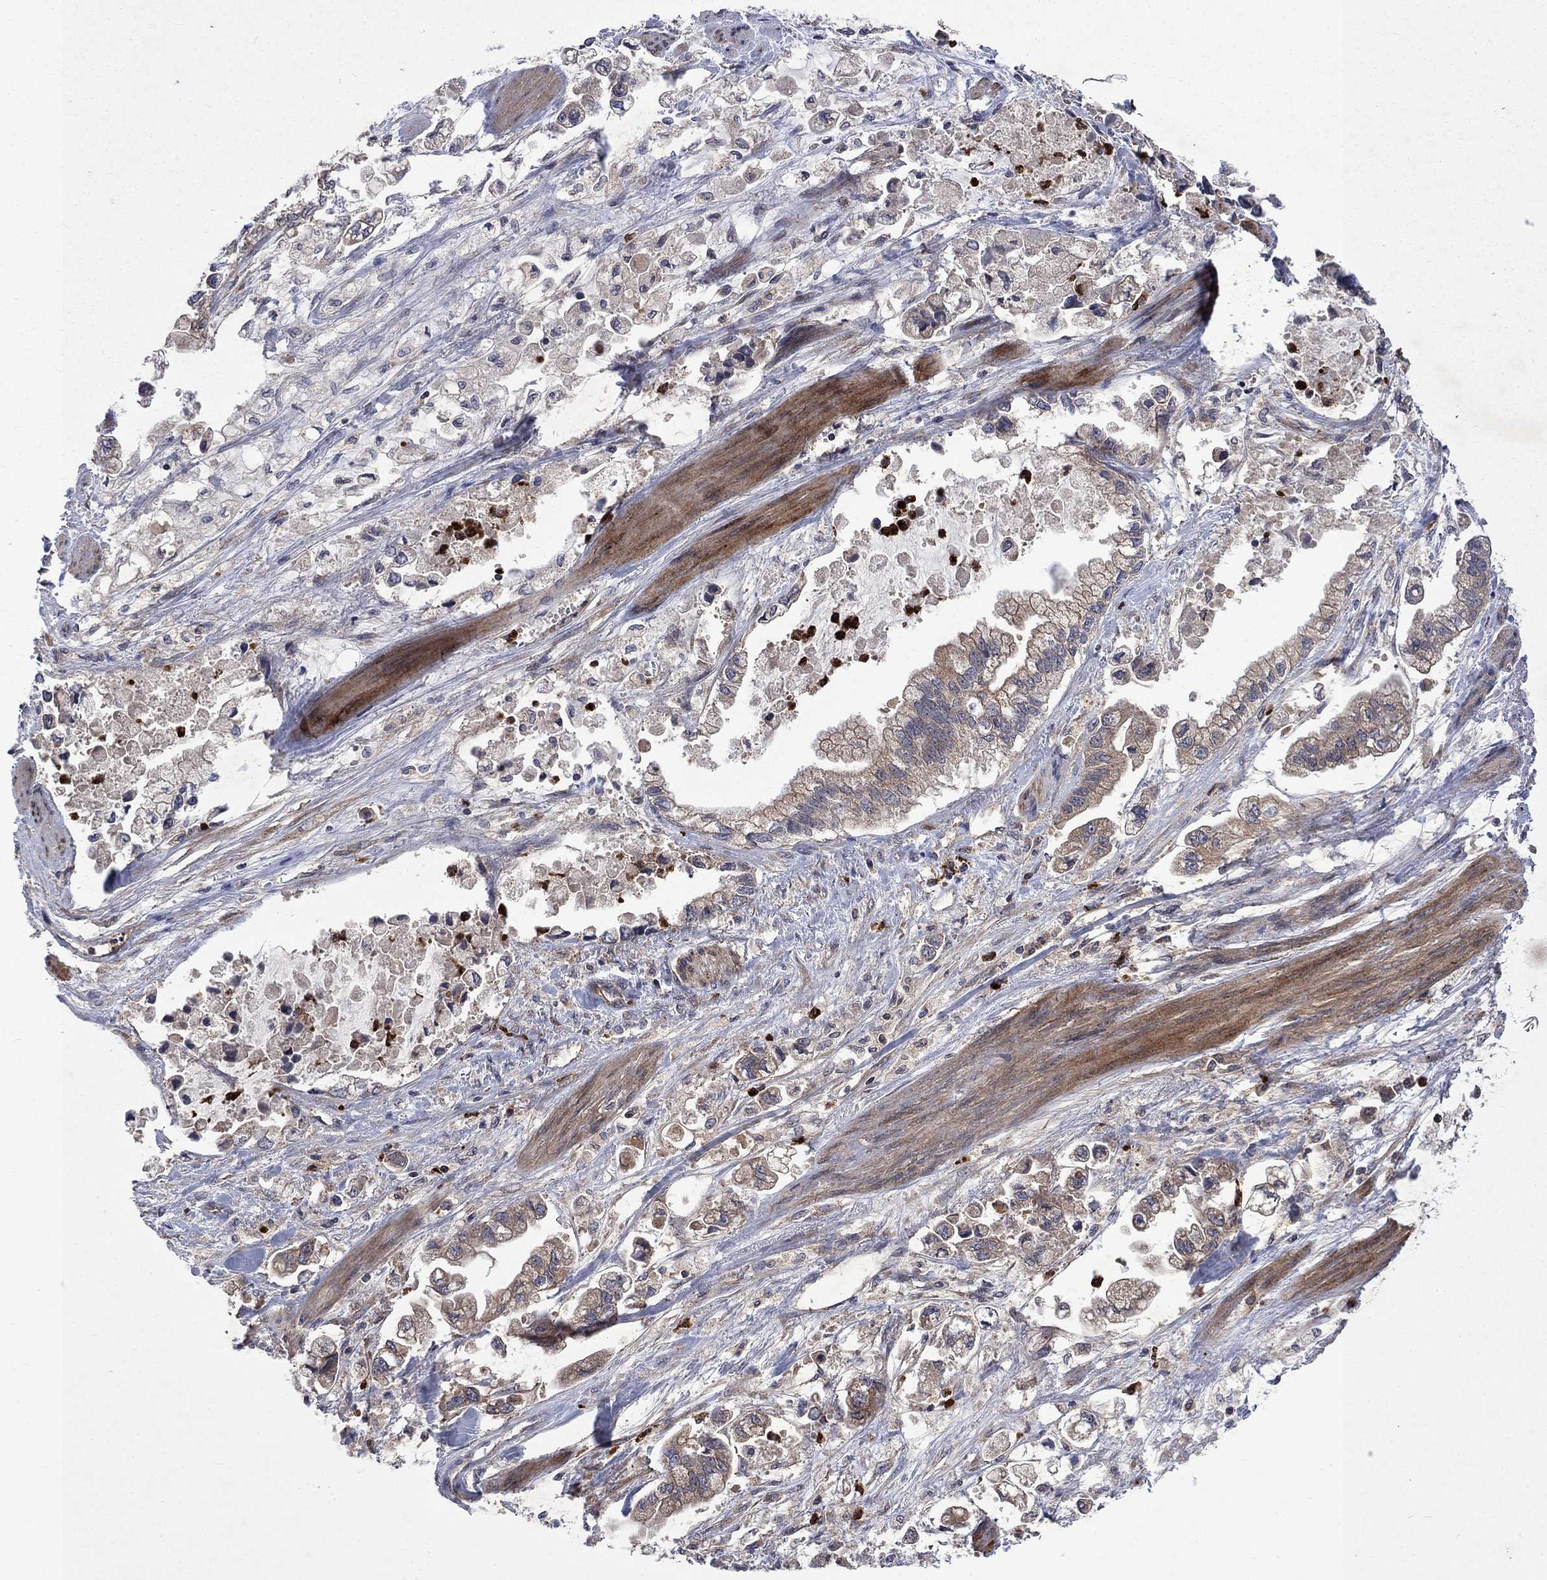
{"staining": {"intensity": "moderate", "quantity": "25%-75%", "location": "cytoplasmic/membranous"}, "tissue": "stomach cancer", "cell_type": "Tumor cells", "image_type": "cancer", "snomed": [{"axis": "morphology", "description": "Normal tissue, NOS"}, {"axis": "morphology", "description": "Adenocarcinoma, NOS"}, {"axis": "topography", "description": "Stomach"}], "caption": "Human stomach adenocarcinoma stained for a protein (brown) displays moderate cytoplasmic/membranous positive staining in approximately 25%-75% of tumor cells.", "gene": "TMEM33", "patient": {"sex": "male", "age": 62}}